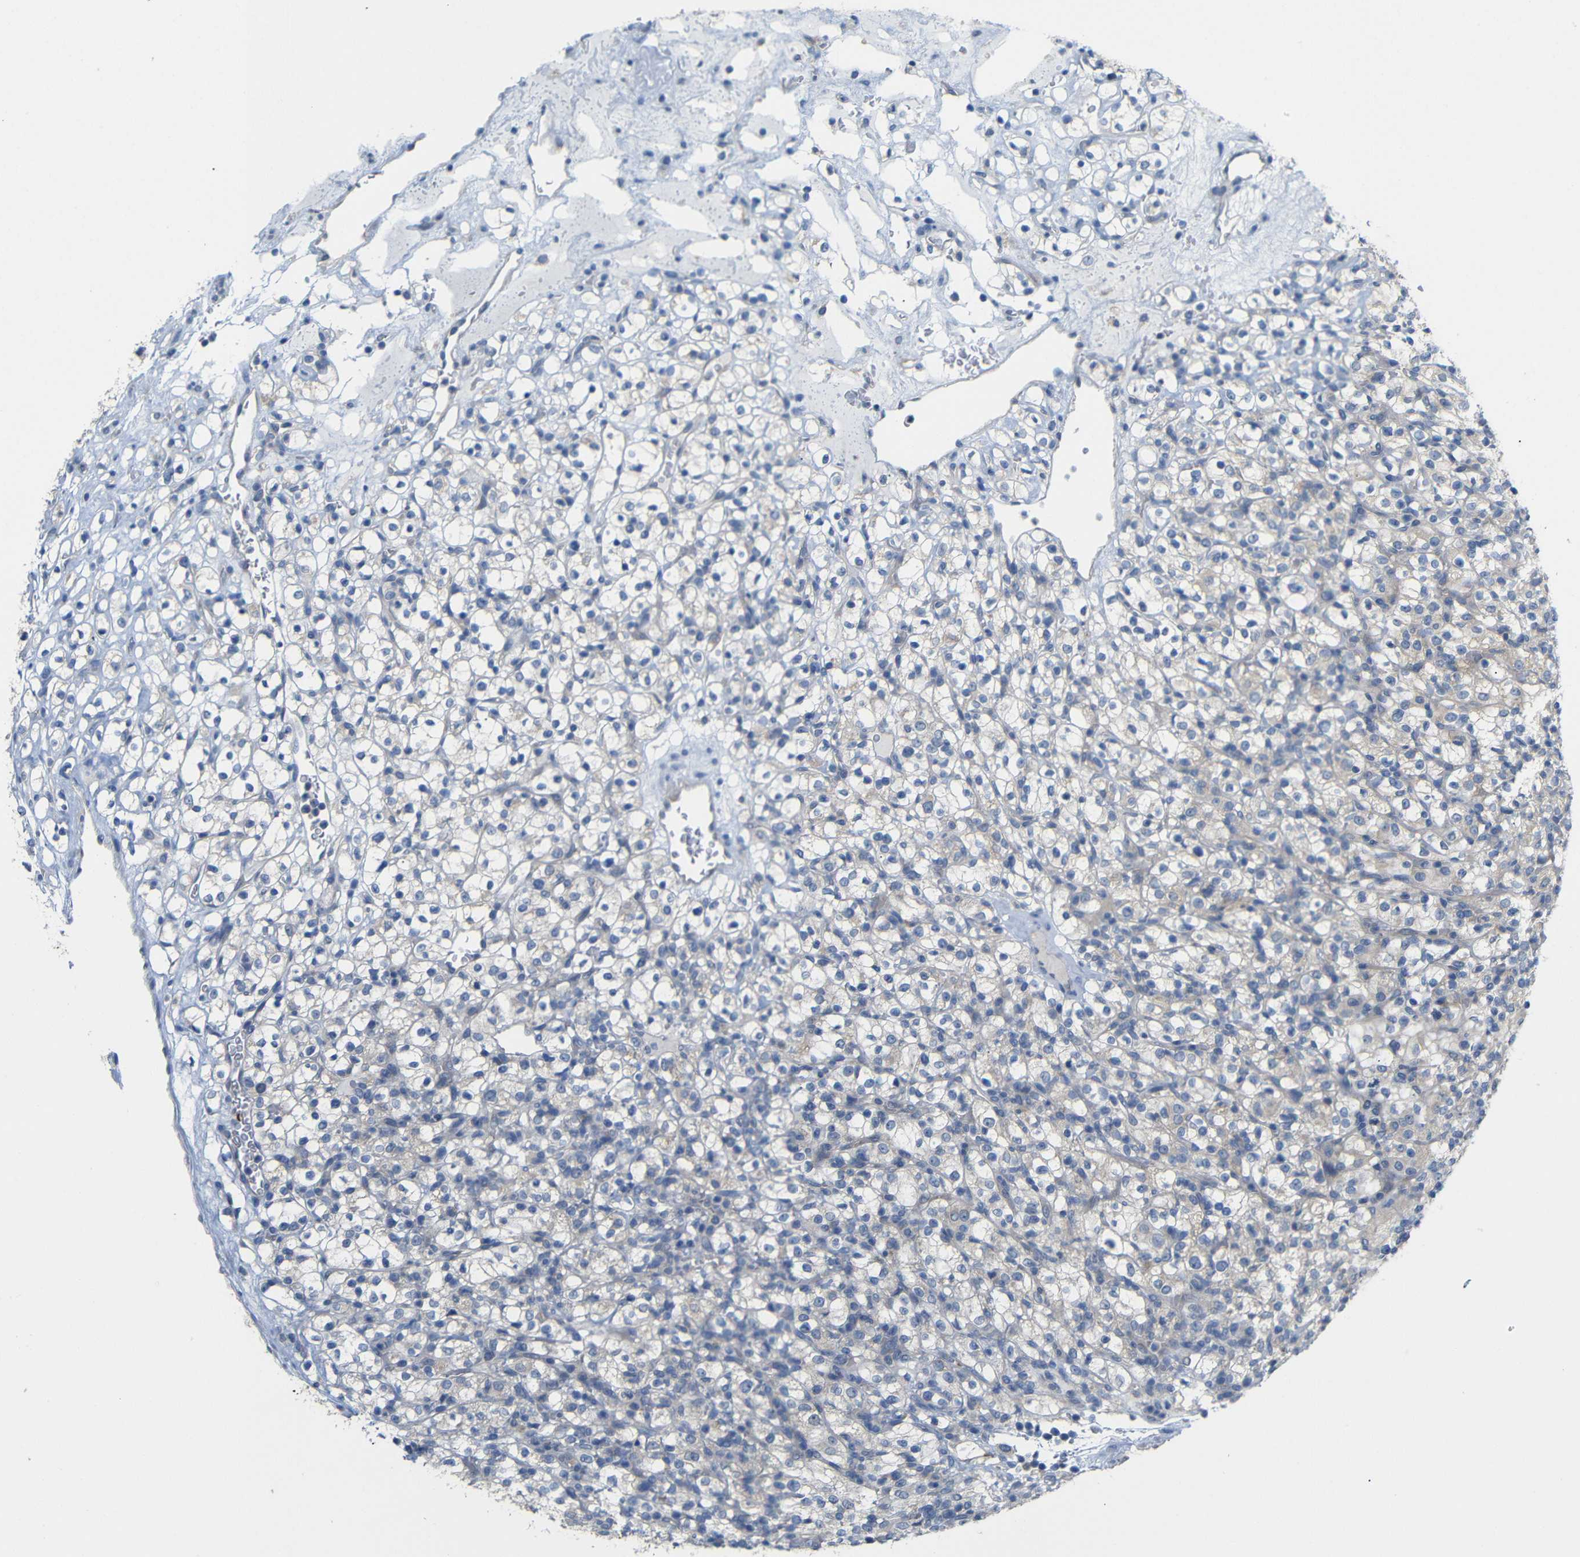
{"staining": {"intensity": "negative", "quantity": "none", "location": "none"}, "tissue": "renal cancer", "cell_type": "Tumor cells", "image_type": "cancer", "snomed": [{"axis": "morphology", "description": "Normal tissue, NOS"}, {"axis": "morphology", "description": "Adenocarcinoma, NOS"}, {"axis": "topography", "description": "Kidney"}], "caption": "Histopathology image shows no significant protein positivity in tumor cells of adenocarcinoma (renal). (DAB (3,3'-diaminobenzidine) immunohistochemistry visualized using brightfield microscopy, high magnification).", "gene": "TBC1D32", "patient": {"sex": "female", "age": 72}}